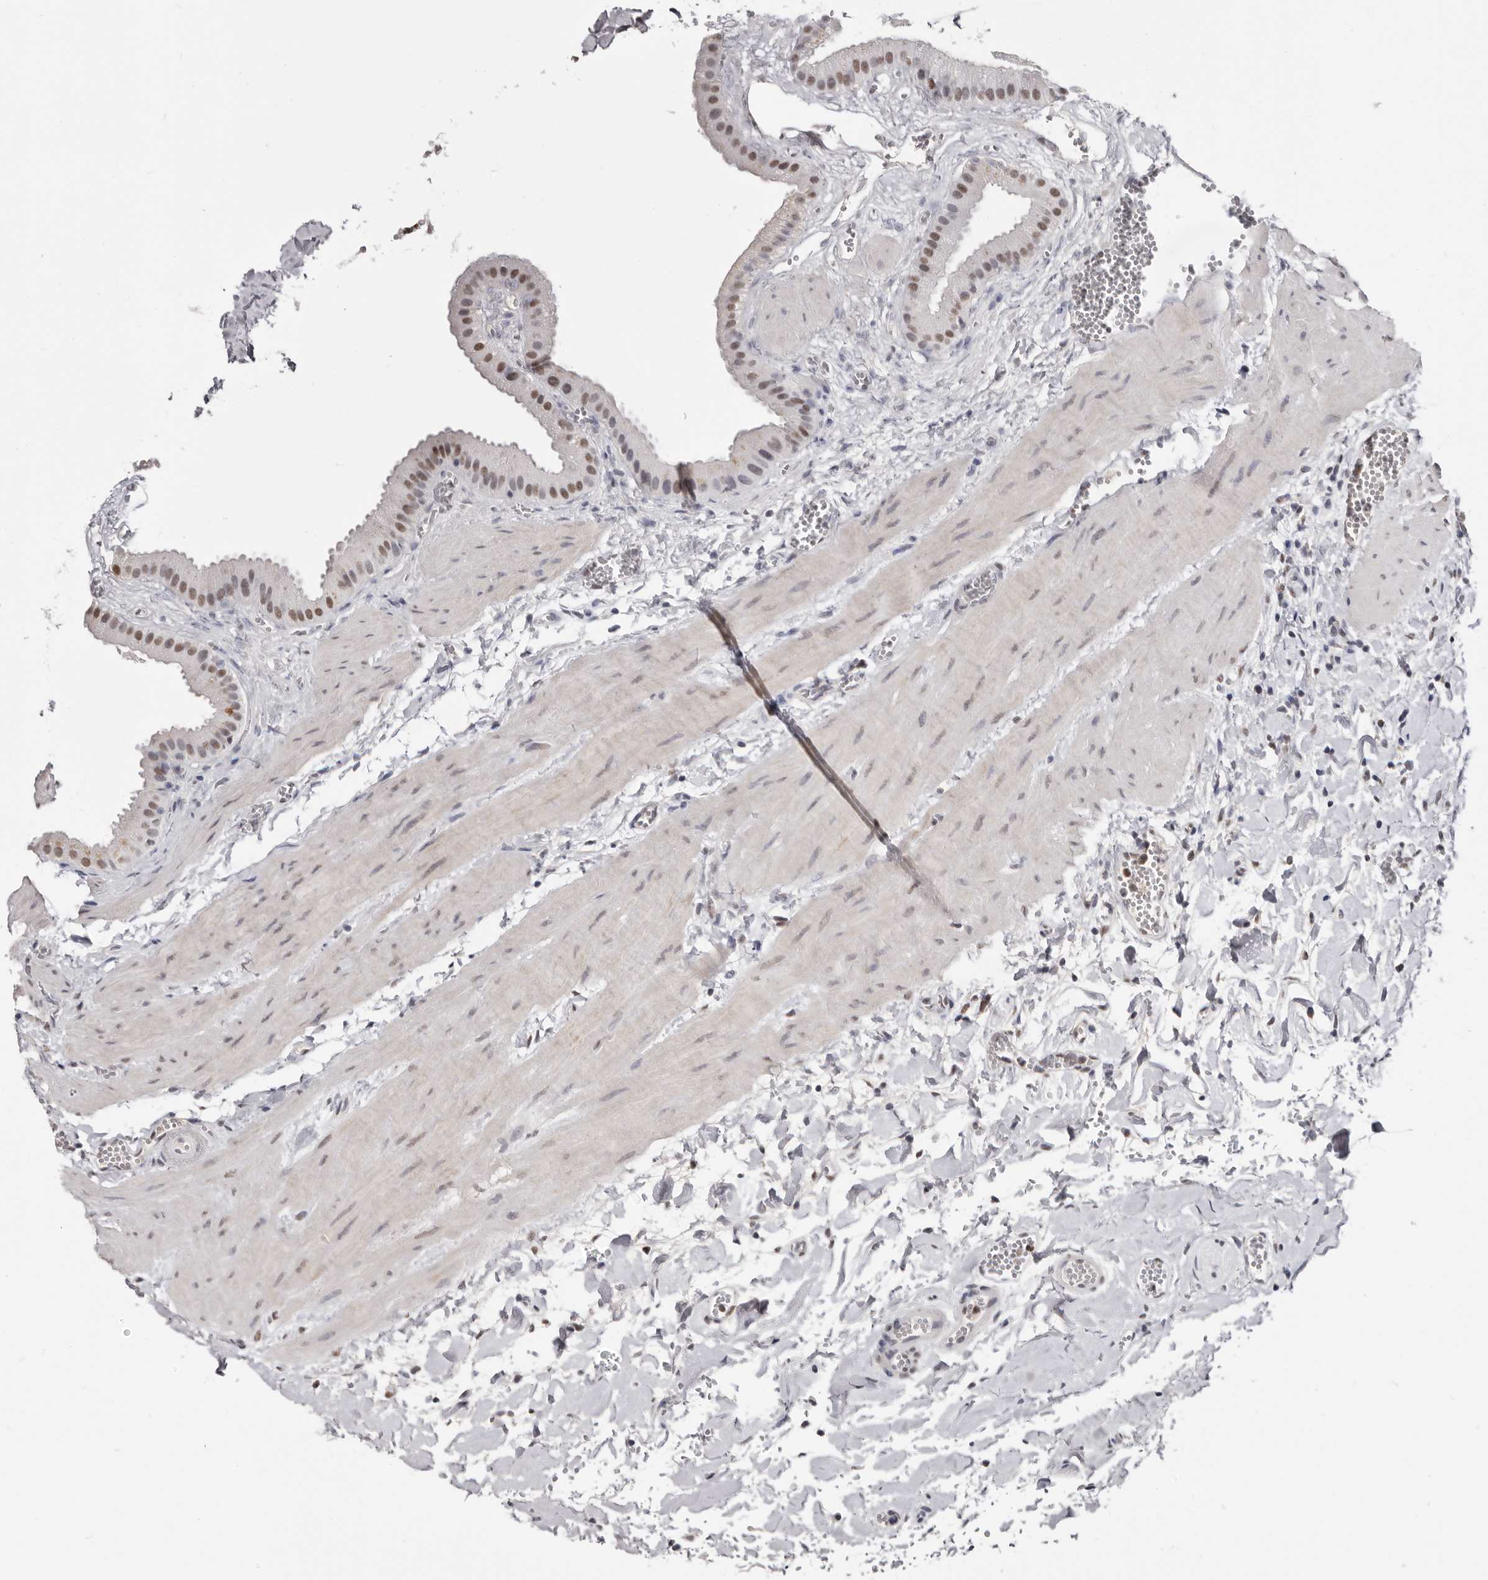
{"staining": {"intensity": "strong", "quantity": ">75%", "location": "nuclear"}, "tissue": "gallbladder", "cell_type": "Glandular cells", "image_type": "normal", "snomed": [{"axis": "morphology", "description": "Normal tissue, NOS"}, {"axis": "topography", "description": "Gallbladder"}], "caption": "About >75% of glandular cells in benign human gallbladder exhibit strong nuclear protein positivity as visualized by brown immunohistochemical staining.", "gene": "SCAF4", "patient": {"sex": "male", "age": 55}}